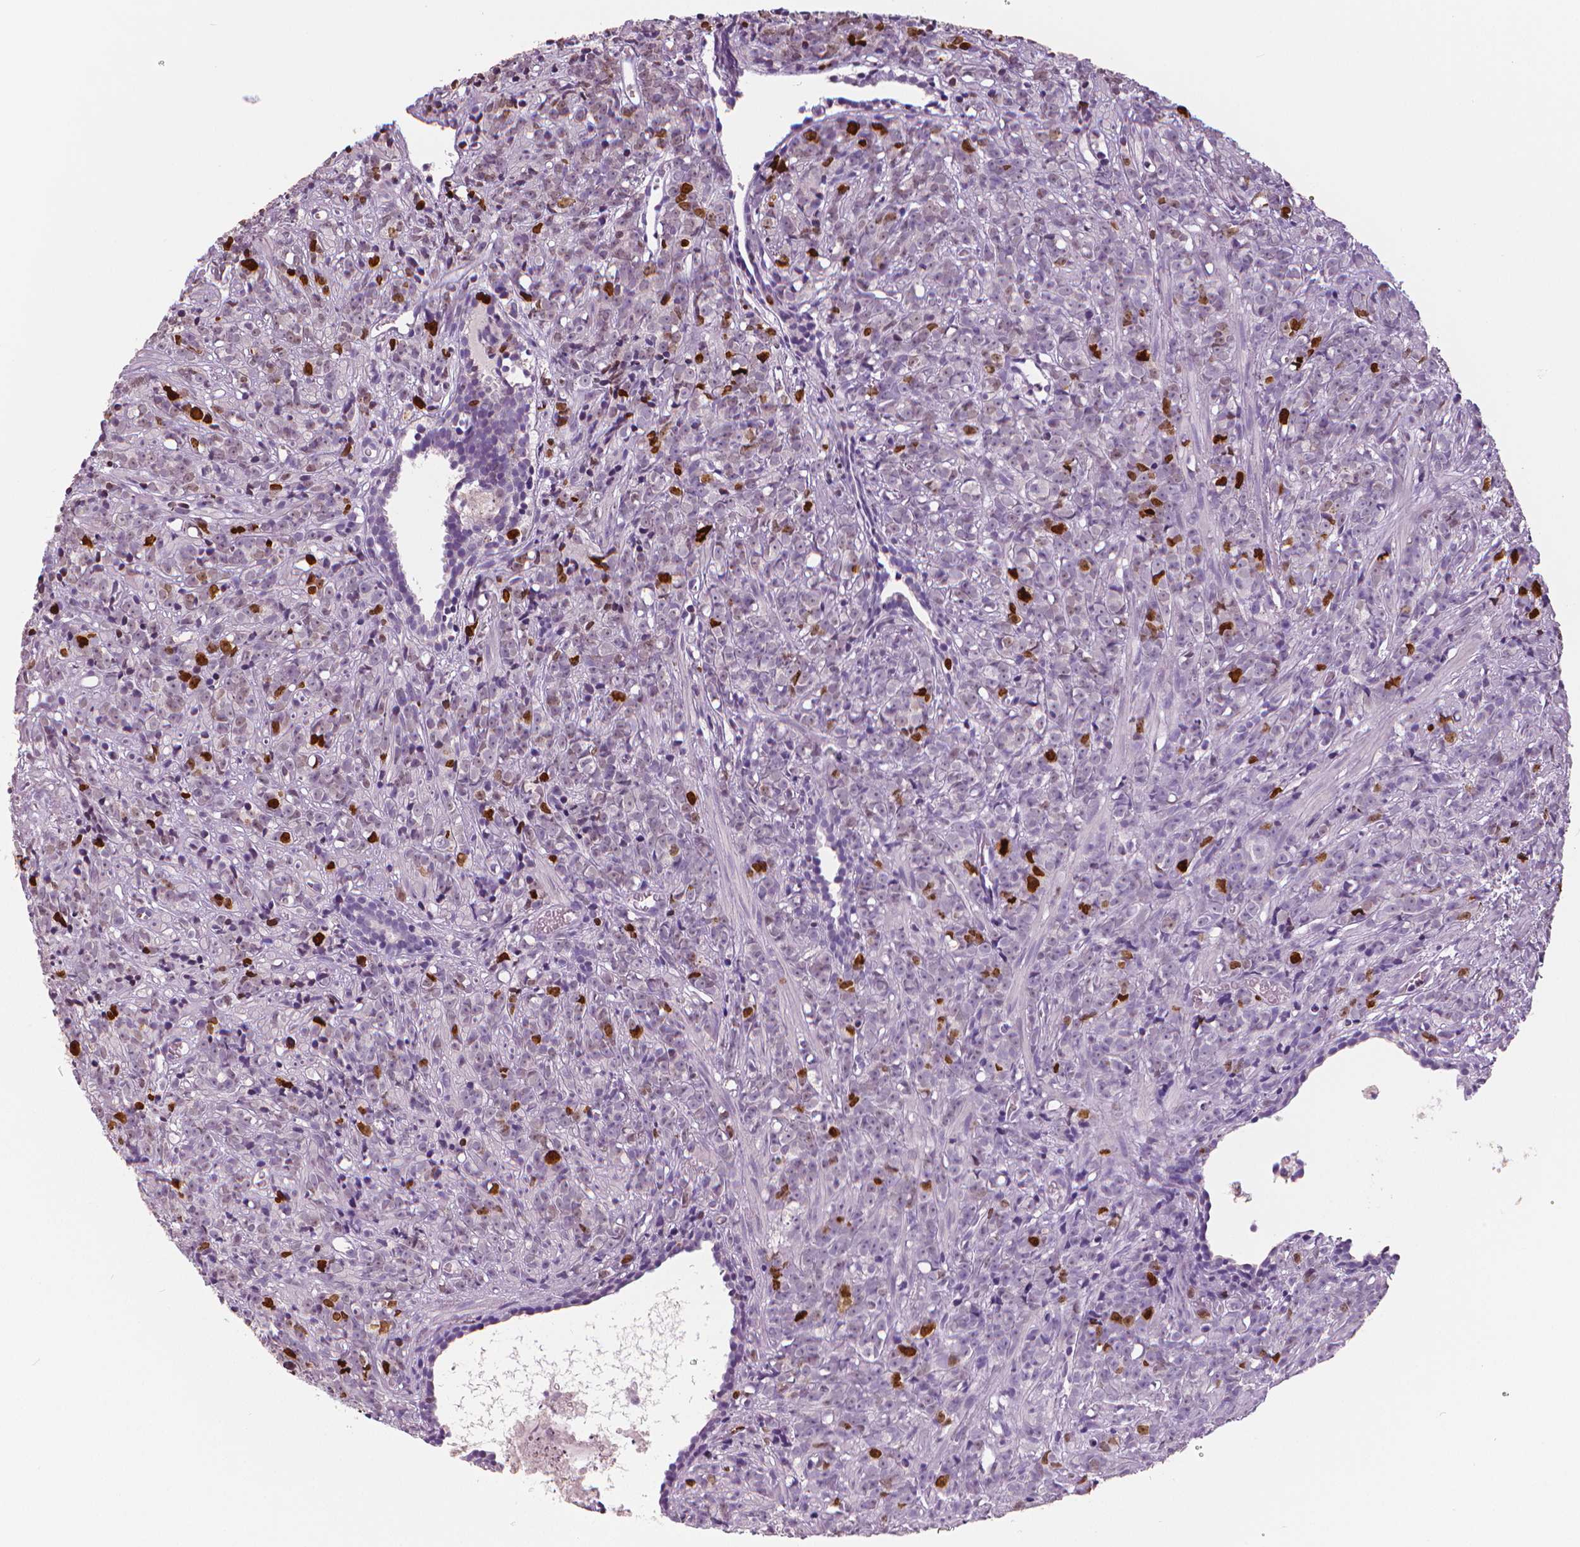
{"staining": {"intensity": "strong", "quantity": "<25%", "location": "nuclear"}, "tissue": "prostate cancer", "cell_type": "Tumor cells", "image_type": "cancer", "snomed": [{"axis": "morphology", "description": "Adenocarcinoma, High grade"}, {"axis": "topography", "description": "Prostate"}], "caption": "Immunohistochemistry of high-grade adenocarcinoma (prostate) exhibits medium levels of strong nuclear positivity in about <25% of tumor cells.", "gene": "MKI67", "patient": {"sex": "male", "age": 81}}